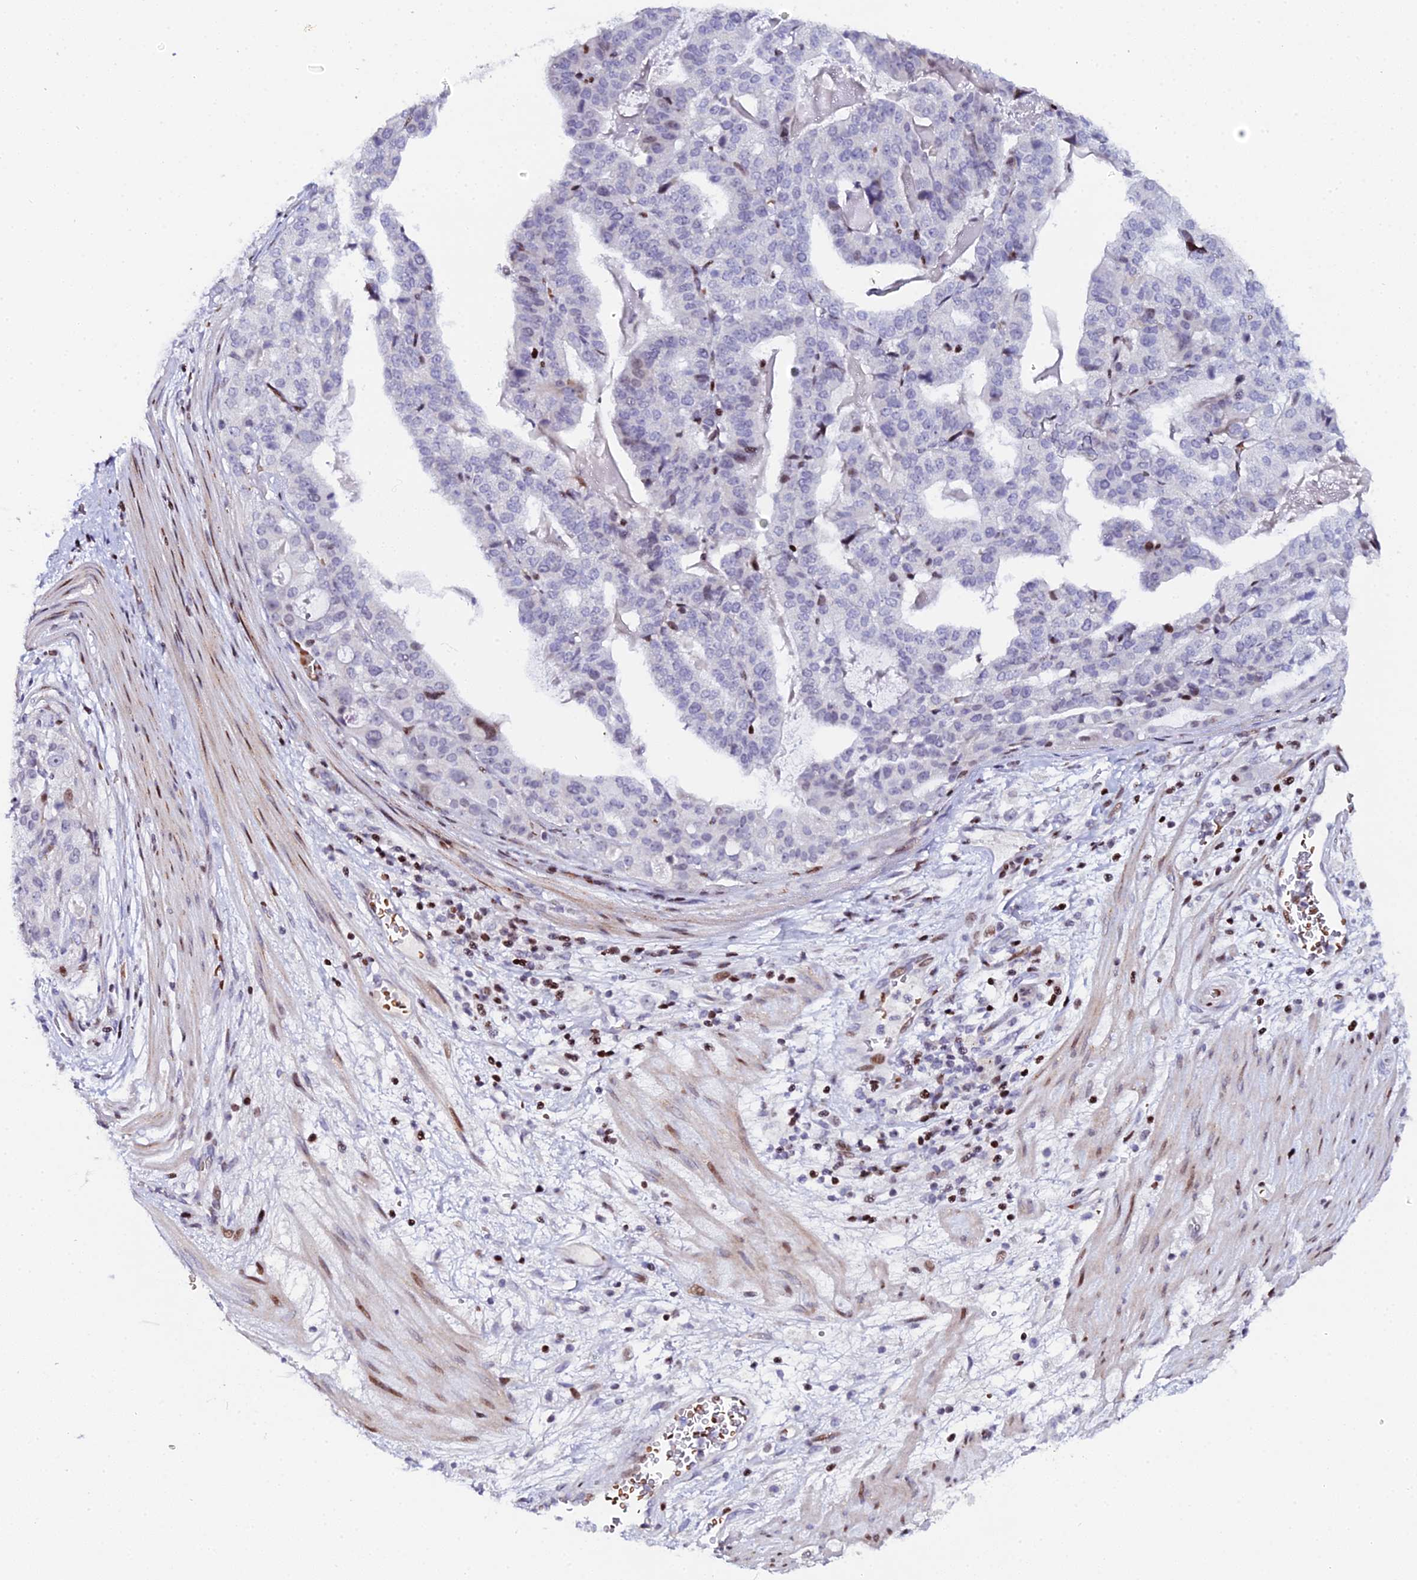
{"staining": {"intensity": "negative", "quantity": "none", "location": "none"}, "tissue": "stomach cancer", "cell_type": "Tumor cells", "image_type": "cancer", "snomed": [{"axis": "morphology", "description": "Adenocarcinoma, NOS"}, {"axis": "topography", "description": "Stomach"}], "caption": "High magnification brightfield microscopy of adenocarcinoma (stomach) stained with DAB (3,3'-diaminobenzidine) (brown) and counterstained with hematoxylin (blue): tumor cells show no significant expression.", "gene": "MYNN", "patient": {"sex": "male", "age": 48}}